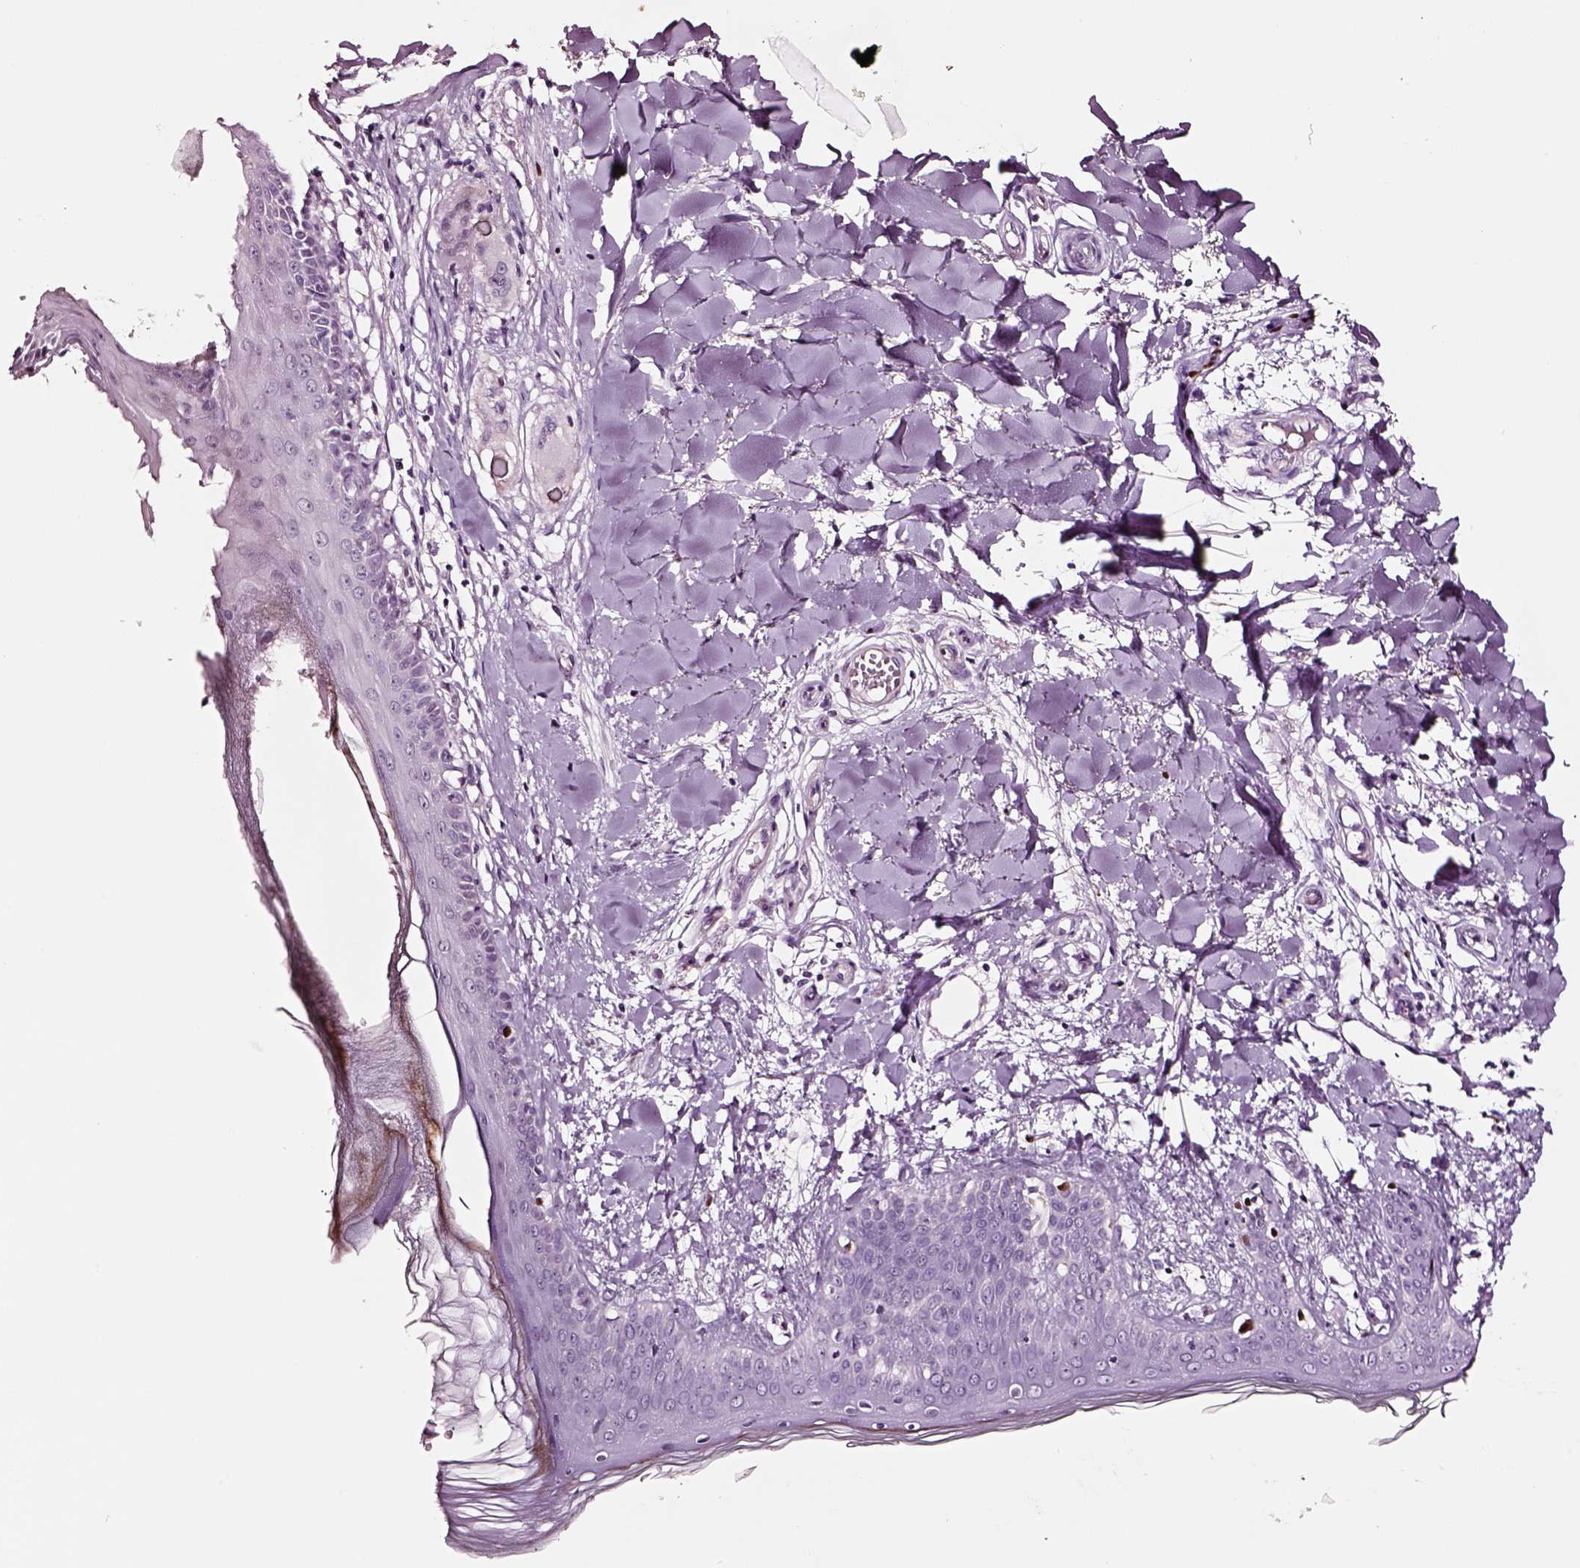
{"staining": {"intensity": "negative", "quantity": "none", "location": "none"}, "tissue": "skin", "cell_type": "Fibroblasts", "image_type": "normal", "snomed": [{"axis": "morphology", "description": "Normal tissue, NOS"}, {"axis": "topography", "description": "Skin"}], "caption": "This is an immunohistochemistry histopathology image of benign human skin. There is no positivity in fibroblasts.", "gene": "SOX10", "patient": {"sex": "female", "age": 34}}